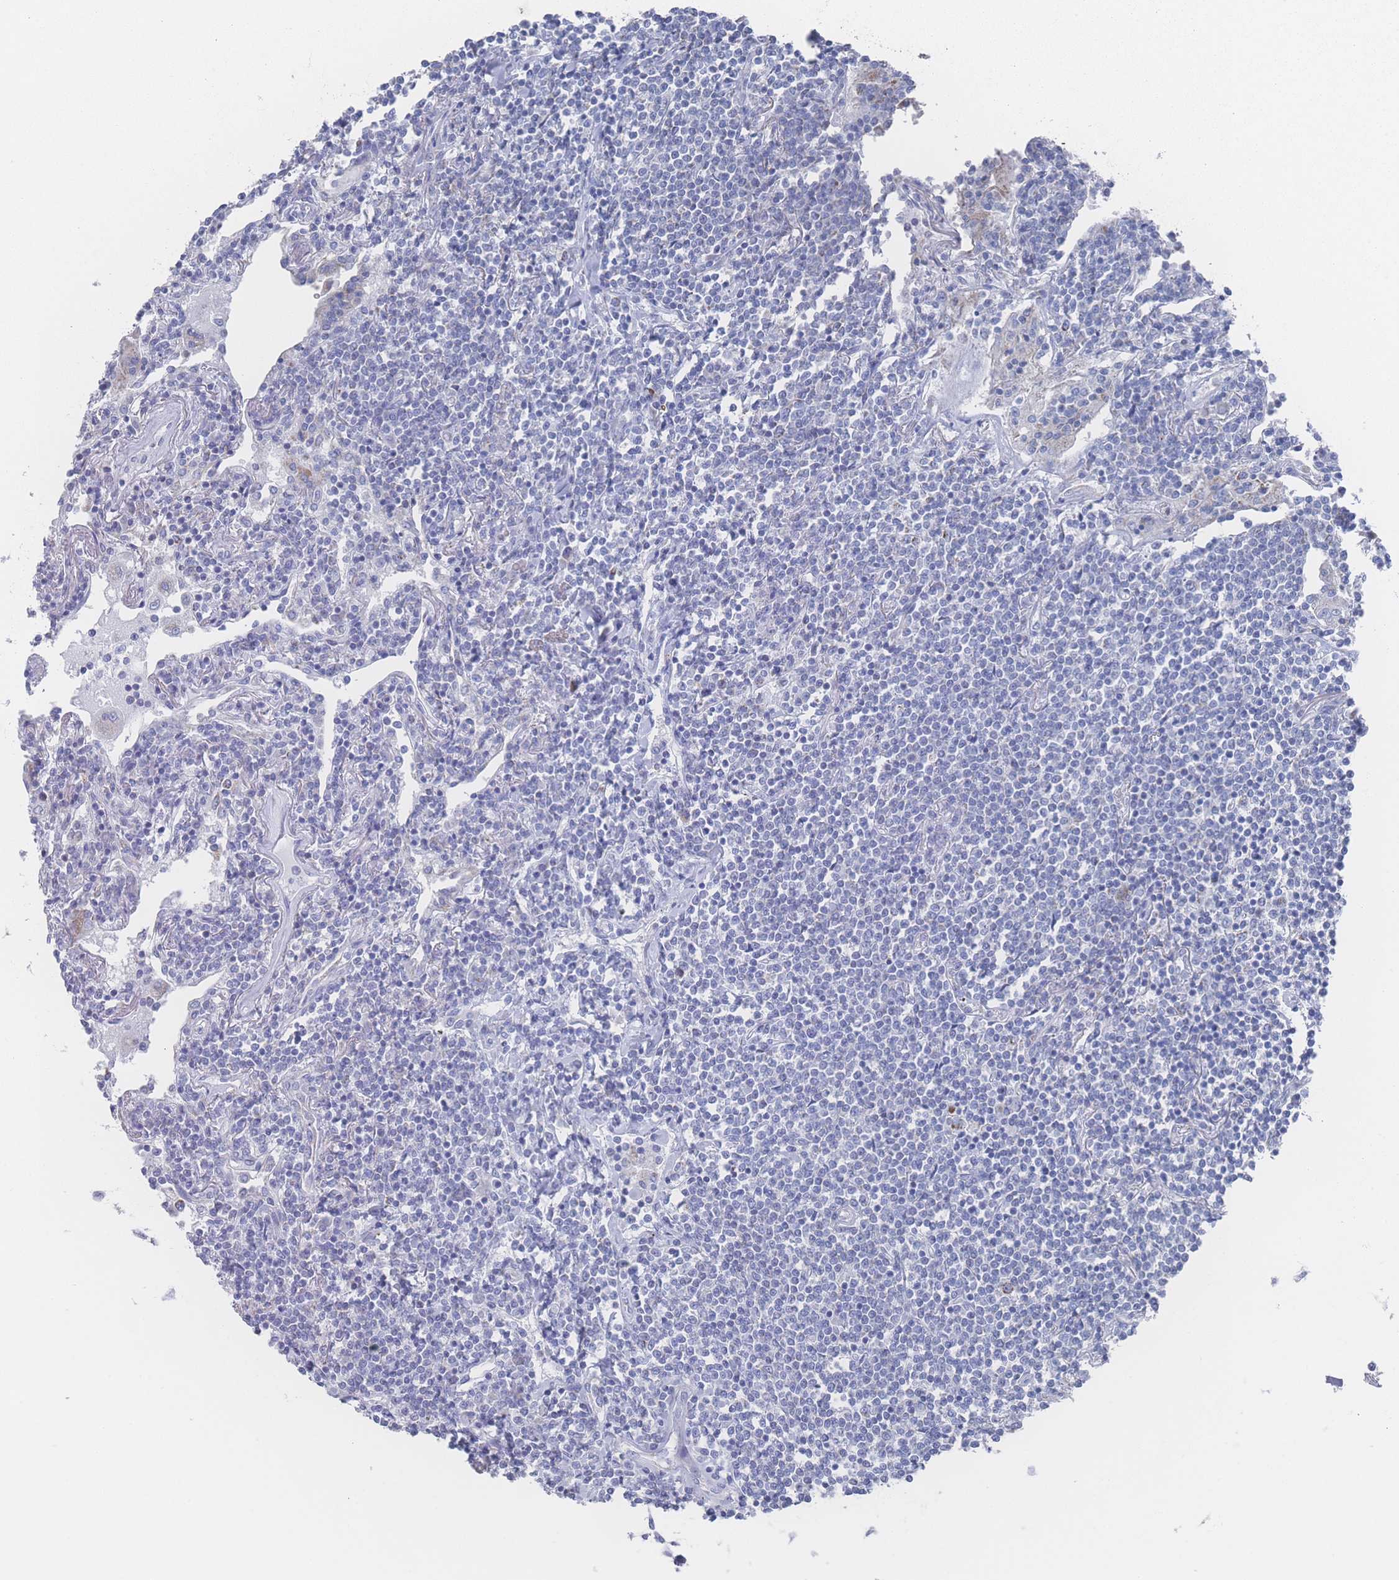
{"staining": {"intensity": "negative", "quantity": "none", "location": "none"}, "tissue": "lymphoma", "cell_type": "Tumor cells", "image_type": "cancer", "snomed": [{"axis": "morphology", "description": "Malignant lymphoma, non-Hodgkin's type, Low grade"}, {"axis": "topography", "description": "Lung"}], "caption": "The immunohistochemistry image has no significant positivity in tumor cells of lymphoma tissue.", "gene": "SNPH", "patient": {"sex": "female", "age": 71}}